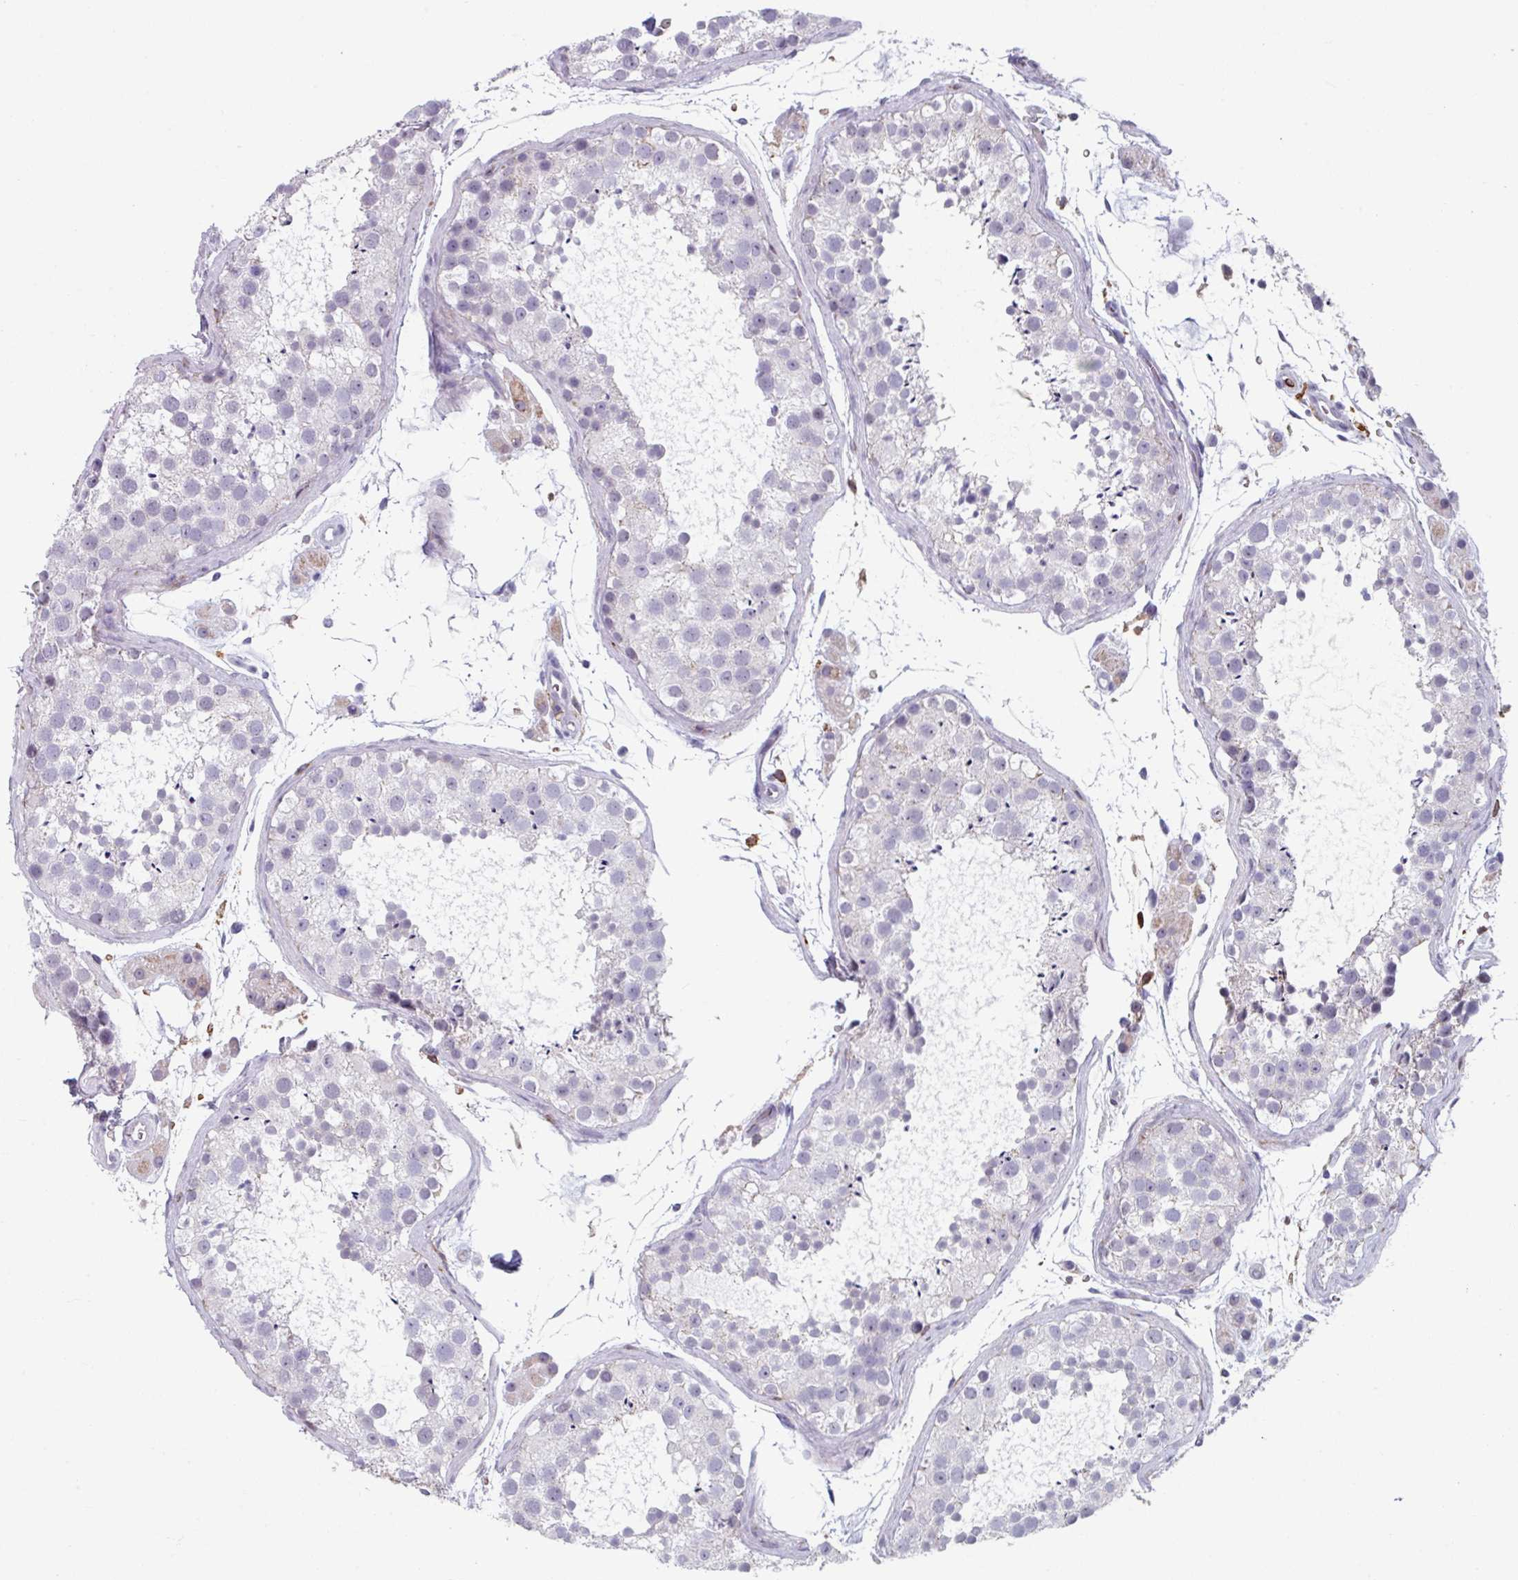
{"staining": {"intensity": "negative", "quantity": "none", "location": "none"}, "tissue": "testis", "cell_type": "Cells in seminiferous ducts", "image_type": "normal", "snomed": [{"axis": "morphology", "description": "Normal tissue, NOS"}, {"axis": "topography", "description": "Testis"}], "caption": "Image shows no significant protein expression in cells in seminiferous ducts of normal testis.", "gene": "EXOSC5", "patient": {"sex": "male", "age": 41}}